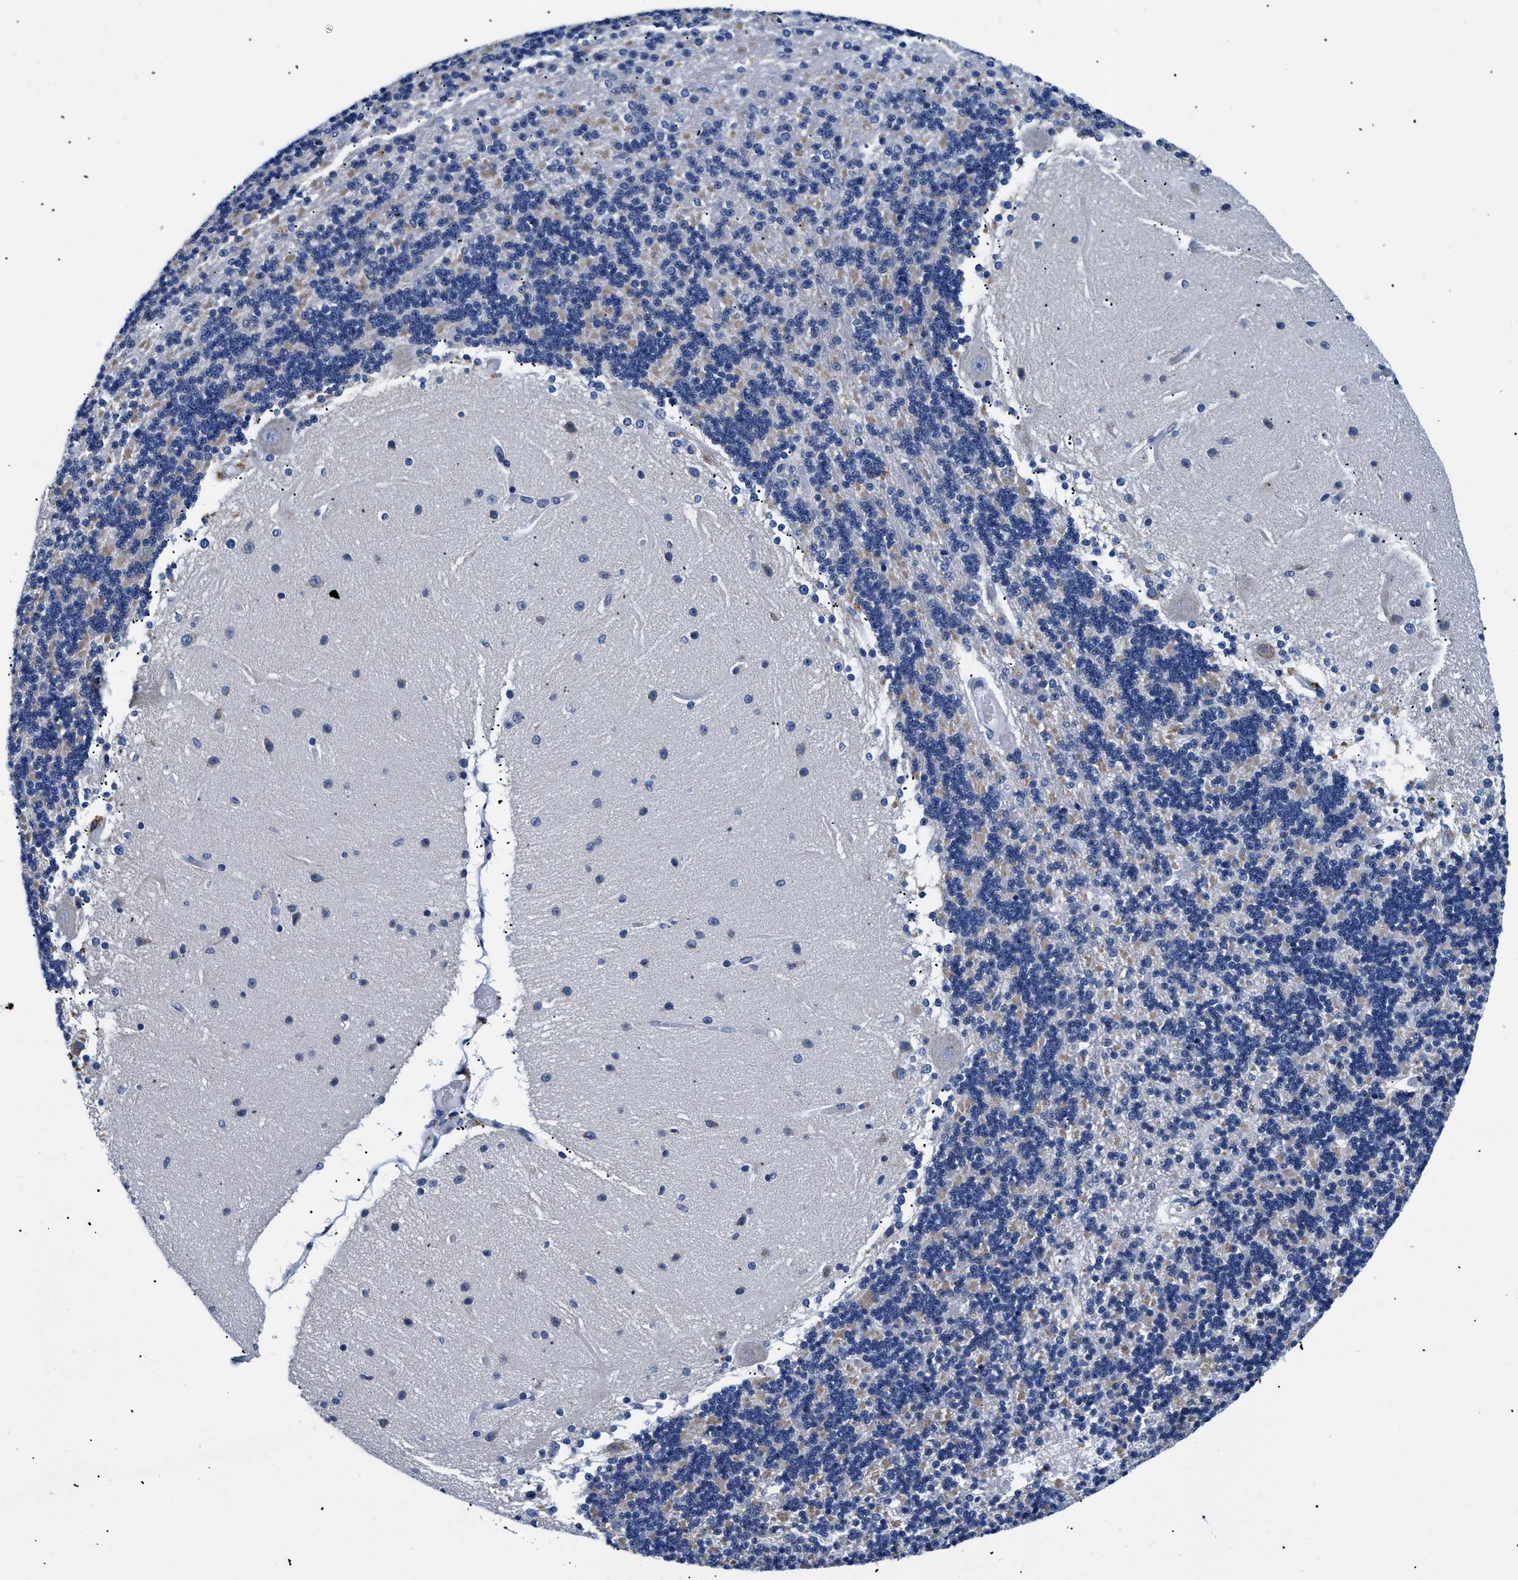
{"staining": {"intensity": "negative", "quantity": "none", "location": "none"}, "tissue": "cerebellum", "cell_type": "Cells in granular layer", "image_type": "normal", "snomed": [{"axis": "morphology", "description": "Normal tissue, NOS"}, {"axis": "topography", "description": "Cerebellum"}], "caption": "Image shows no protein expression in cells in granular layer of unremarkable cerebellum.", "gene": "GPR149", "patient": {"sex": "female", "age": 54}}